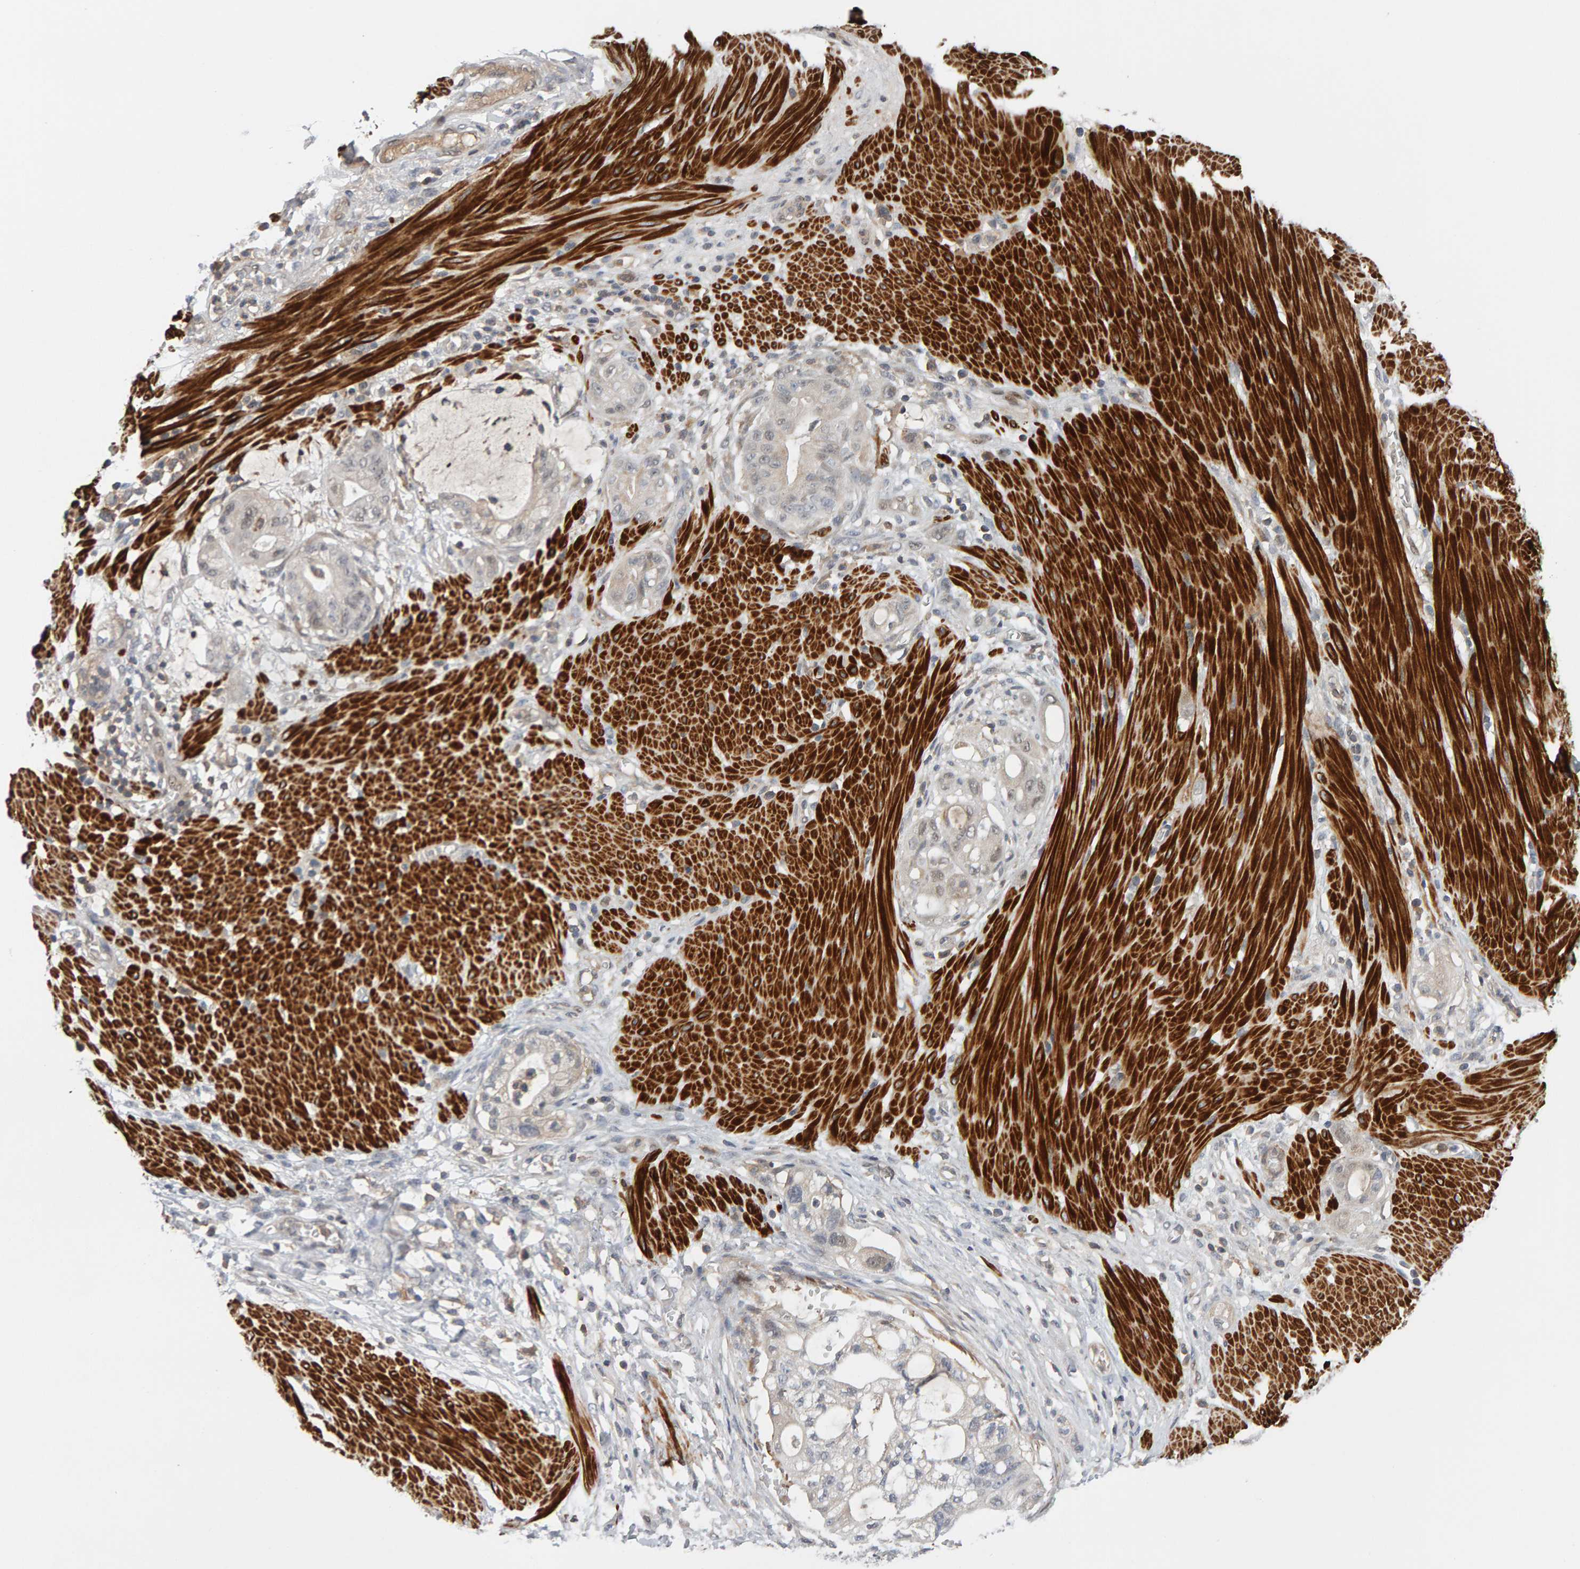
{"staining": {"intensity": "weak", "quantity": "25%-75%", "location": "cytoplasmic/membranous"}, "tissue": "stomach cancer", "cell_type": "Tumor cells", "image_type": "cancer", "snomed": [{"axis": "morphology", "description": "Adenocarcinoma, NOS"}, {"axis": "topography", "description": "Stomach"}, {"axis": "topography", "description": "Stomach, lower"}], "caption": "Human stomach cancer (adenocarcinoma) stained for a protein (brown) demonstrates weak cytoplasmic/membranous positive staining in approximately 25%-75% of tumor cells.", "gene": "NUDCD1", "patient": {"sex": "female", "age": 48}}